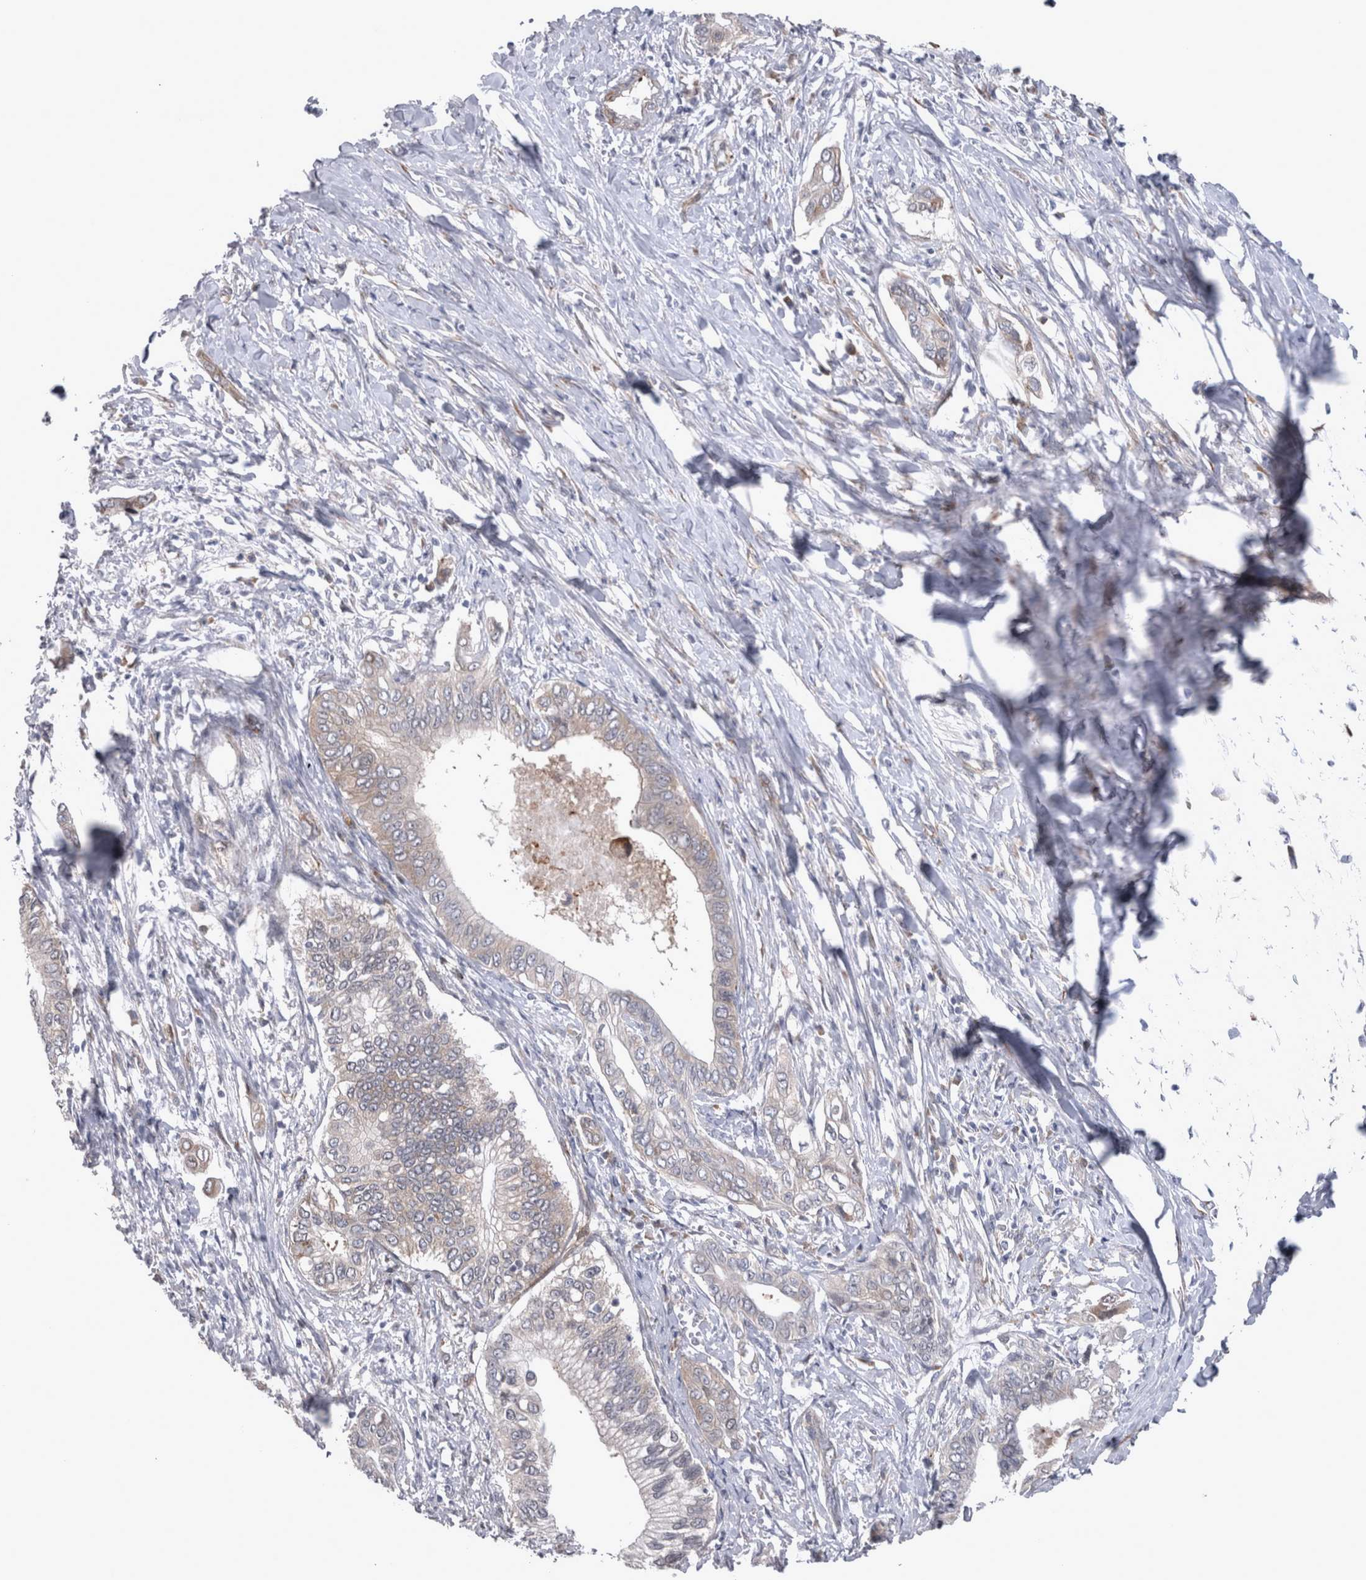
{"staining": {"intensity": "negative", "quantity": "none", "location": "none"}, "tissue": "pancreatic cancer", "cell_type": "Tumor cells", "image_type": "cancer", "snomed": [{"axis": "morphology", "description": "Normal tissue, NOS"}, {"axis": "morphology", "description": "Adenocarcinoma, NOS"}, {"axis": "topography", "description": "Pancreas"}, {"axis": "topography", "description": "Peripheral nerve tissue"}], "caption": "IHC of adenocarcinoma (pancreatic) displays no staining in tumor cells. (Stains: DAB IHC with hematoxylin counter stain, Microscopy: brightfield microscopy at high magnification).", "gene": "DDX6", "patient": {"sex": "male", "age": 59}}